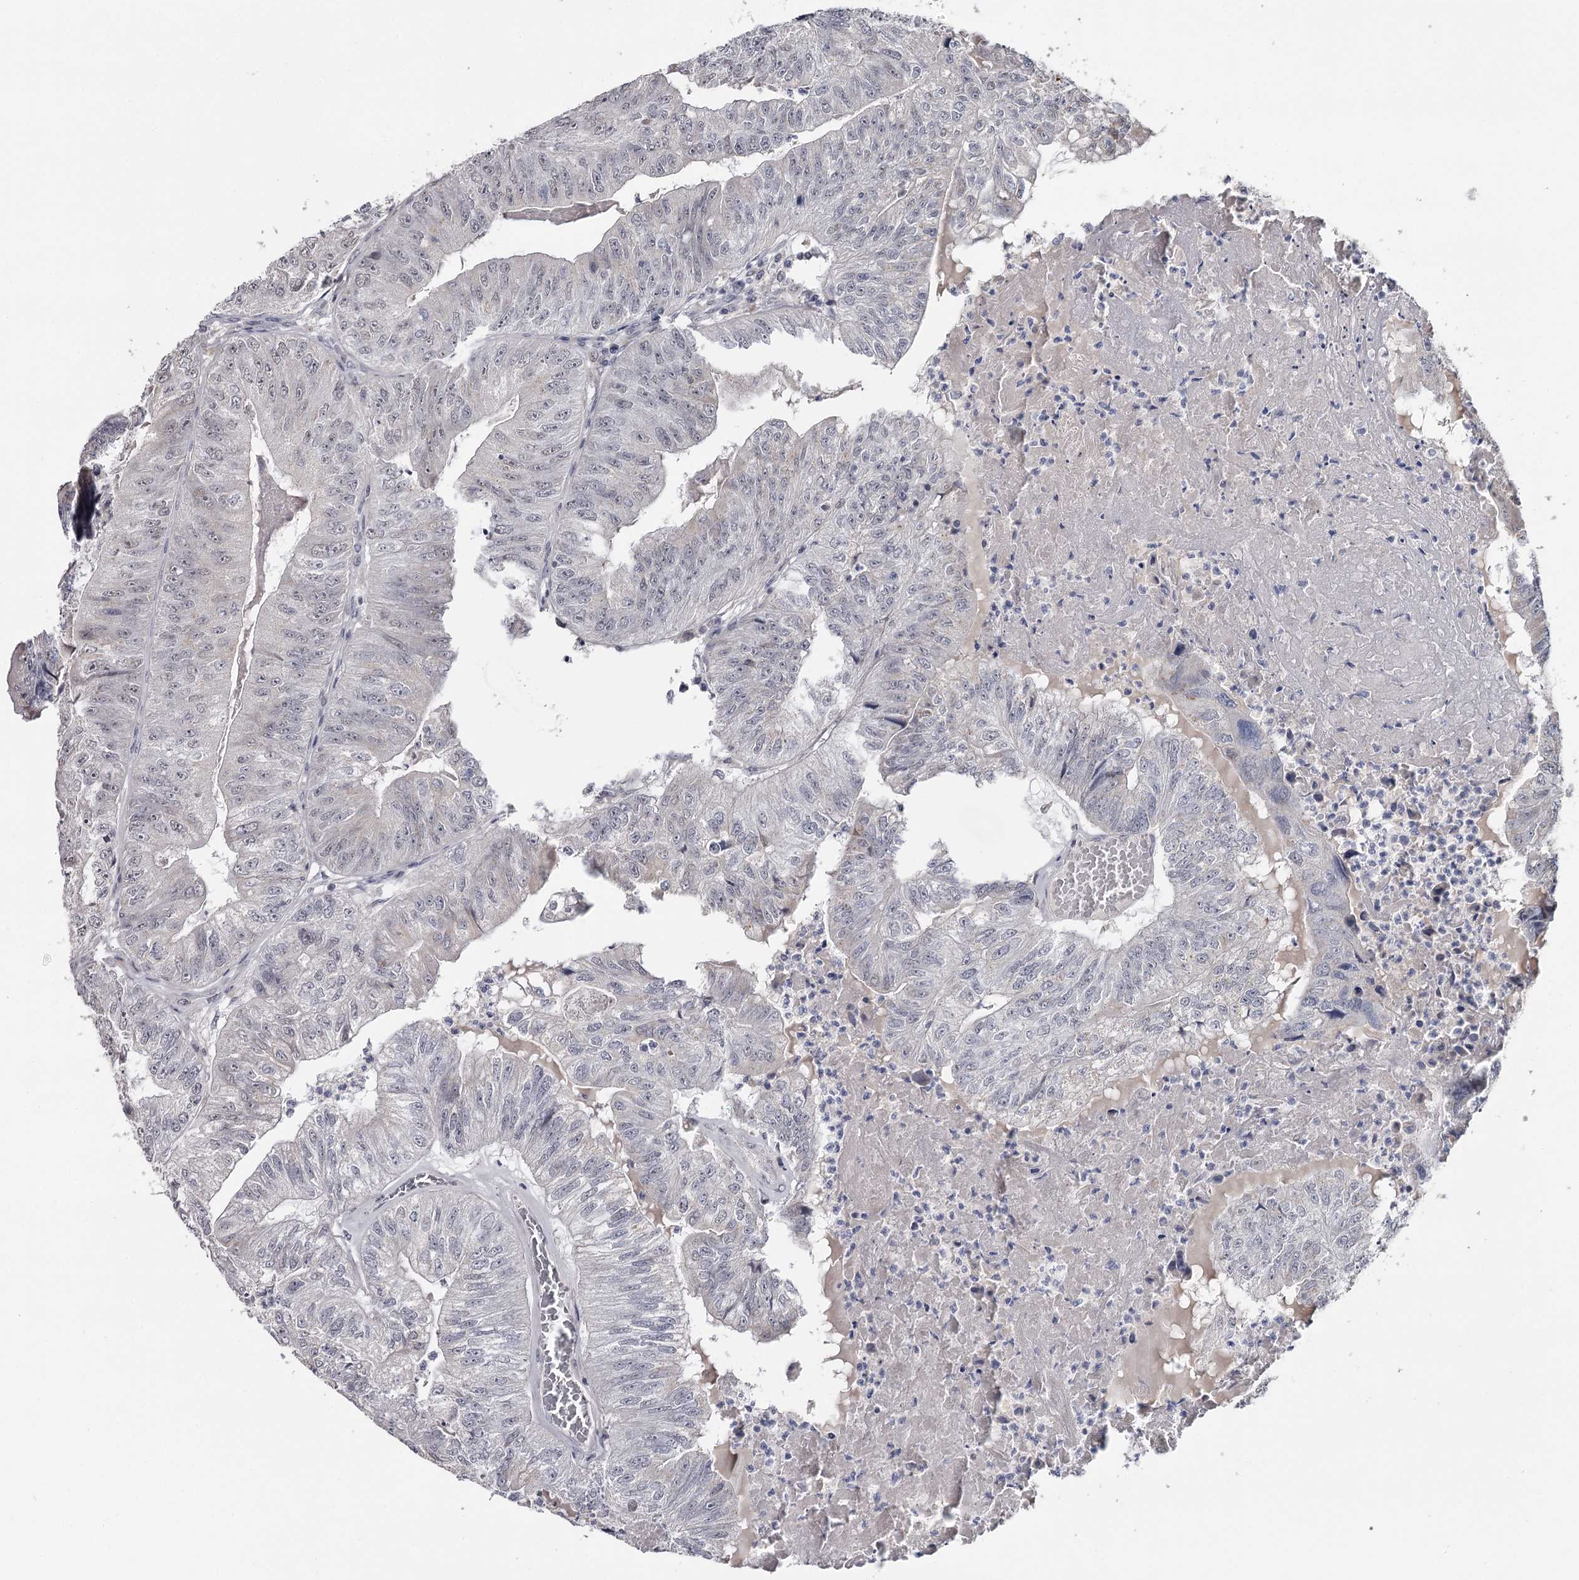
{"staining": {"intensity": "weak", "quantity": "<25%", "location": "nuclear"}, "tissue": "colorectal cancer", "cell_type": "Tumor cells", "image_type": "cancer", "snomed": [{"axis": "morphology", "description": "Adenocarcinoma, NOS"}, {"axis": "topography", "description": "Colon"}], "caption": "Micrograph shows no significant protein staining in tumor cells of adenocarcinoma (colorectal).", "gene": "GTSF1", "patient": {"sex": "female", "age": 67}}